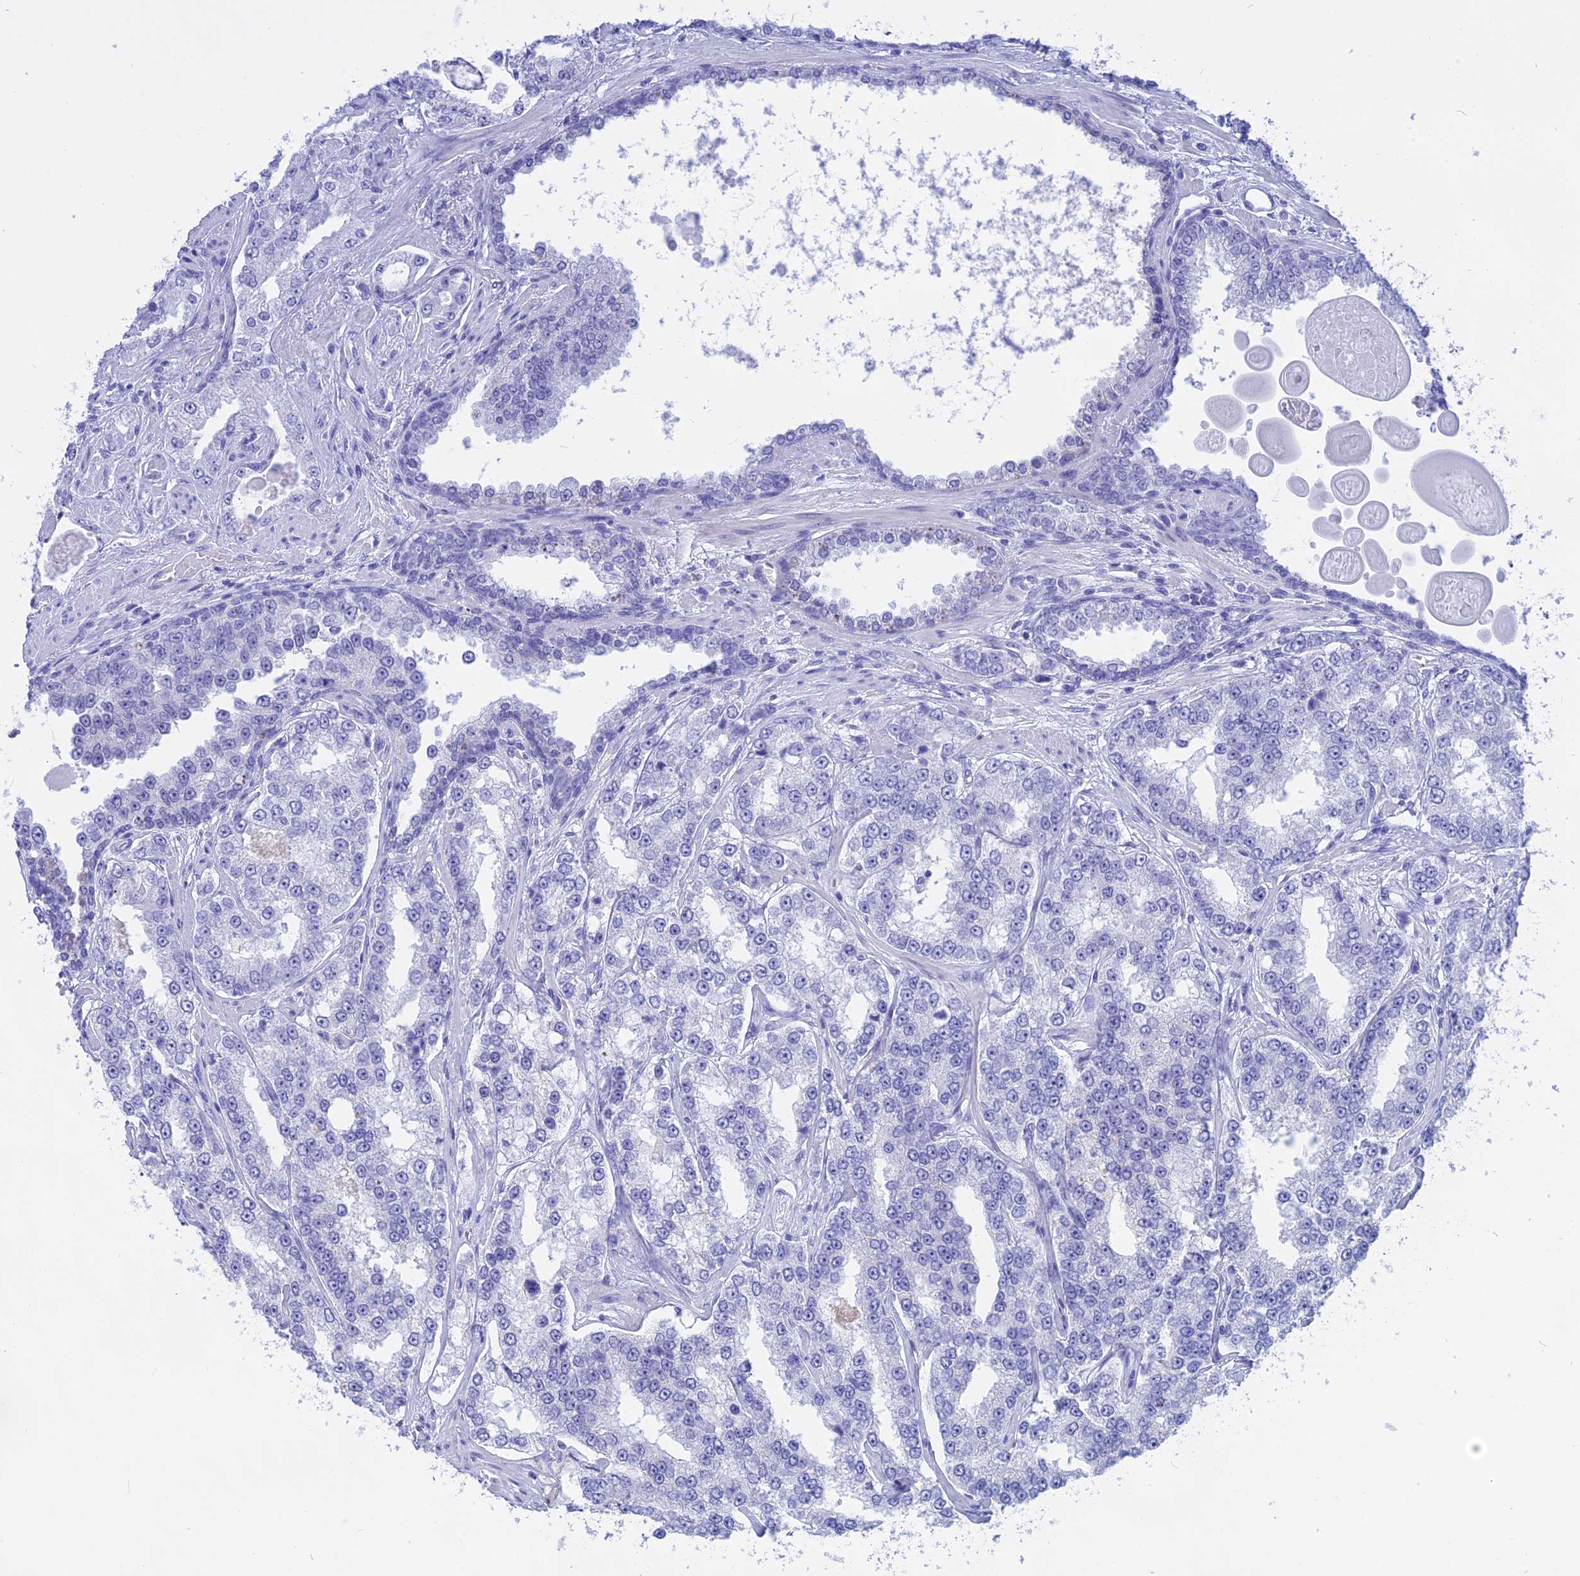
{"staining": {"intensity": "negative", "quantity": "none", "location": "none"}, "tissue": "prostate cancer", "cell_type": "Tumor cells", "image_type": "cancer", "snomed": [{"axis": "morphology", "description": "Normal tissue, NOS"}, {"axis": "morphology", "description": "Adenocarcinoma, High grade"}, {"axis": "topography", "description": "Prostate"}], "caption": "An image of human prostate cancer is negative for staining in tumor cells.", "gene": "ISCA1", "patient": {"sex": "male", "age": 83}}